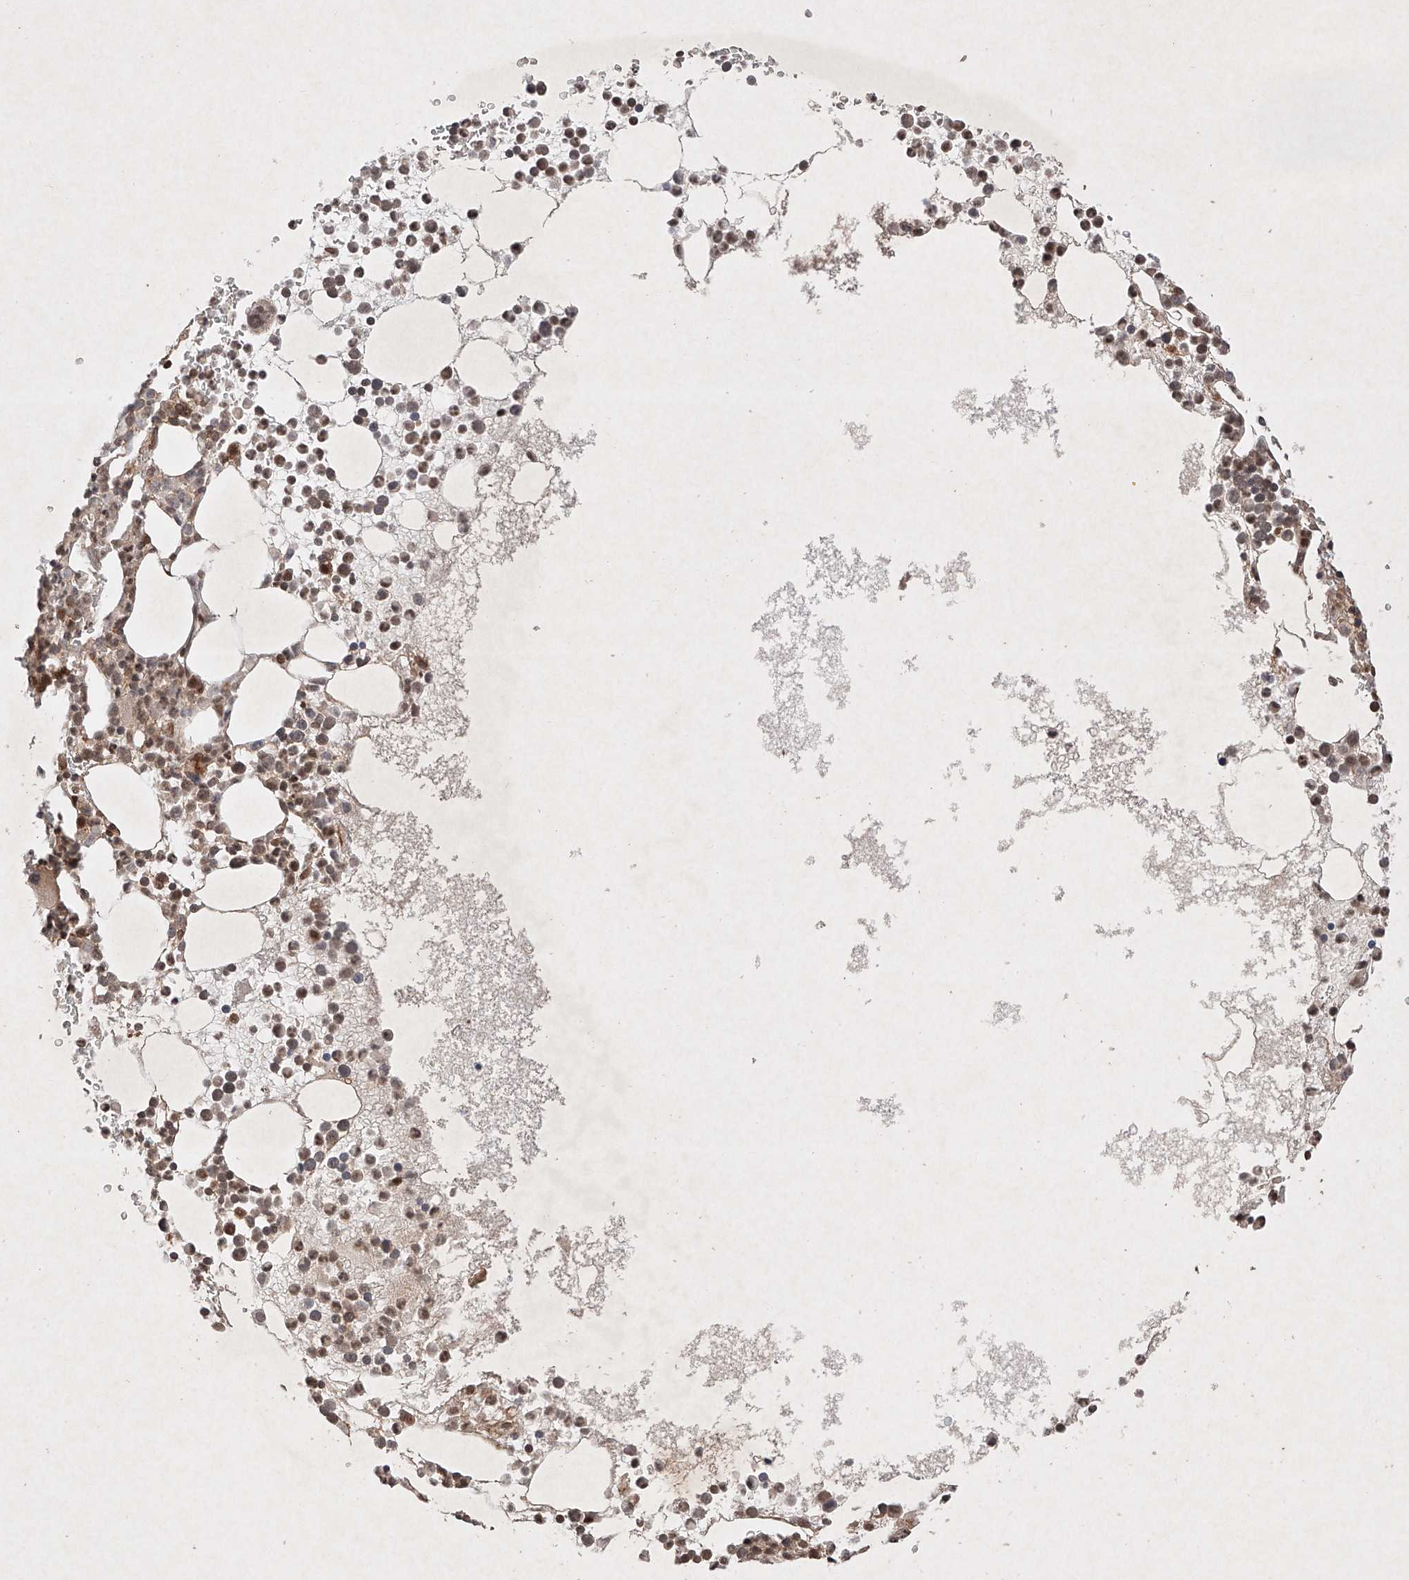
{"staining": {"intensity": "moderate", "quantity": "25%-75%", "location": "cytoplasmic/membranous,nuclear"}, "tissue": "bone marrow", "cell_type": "Hematopoietic cells", "image_type": "normal", "snomed": [{"axis": "morphology", "description": "Normal tissue, NOS"}, {"axis": "topography", "description": "Bone marrow"}], "caption": "Immunohistochemical staining of benign human bone marrow exhibits 25%-75% levels of moderate cytoplasmic/membranous,nuclear protein staining in approximately 25%-75% of hematopoietic cells. The protein of interest is stained brown, and the nuclei are stained in blue (DAB (3,3'-diaminobenzidine) IHC with brightfield microscopy, high magnification).", "gene": "RNF31", "patient": {"sex": "female", "age": 78}}